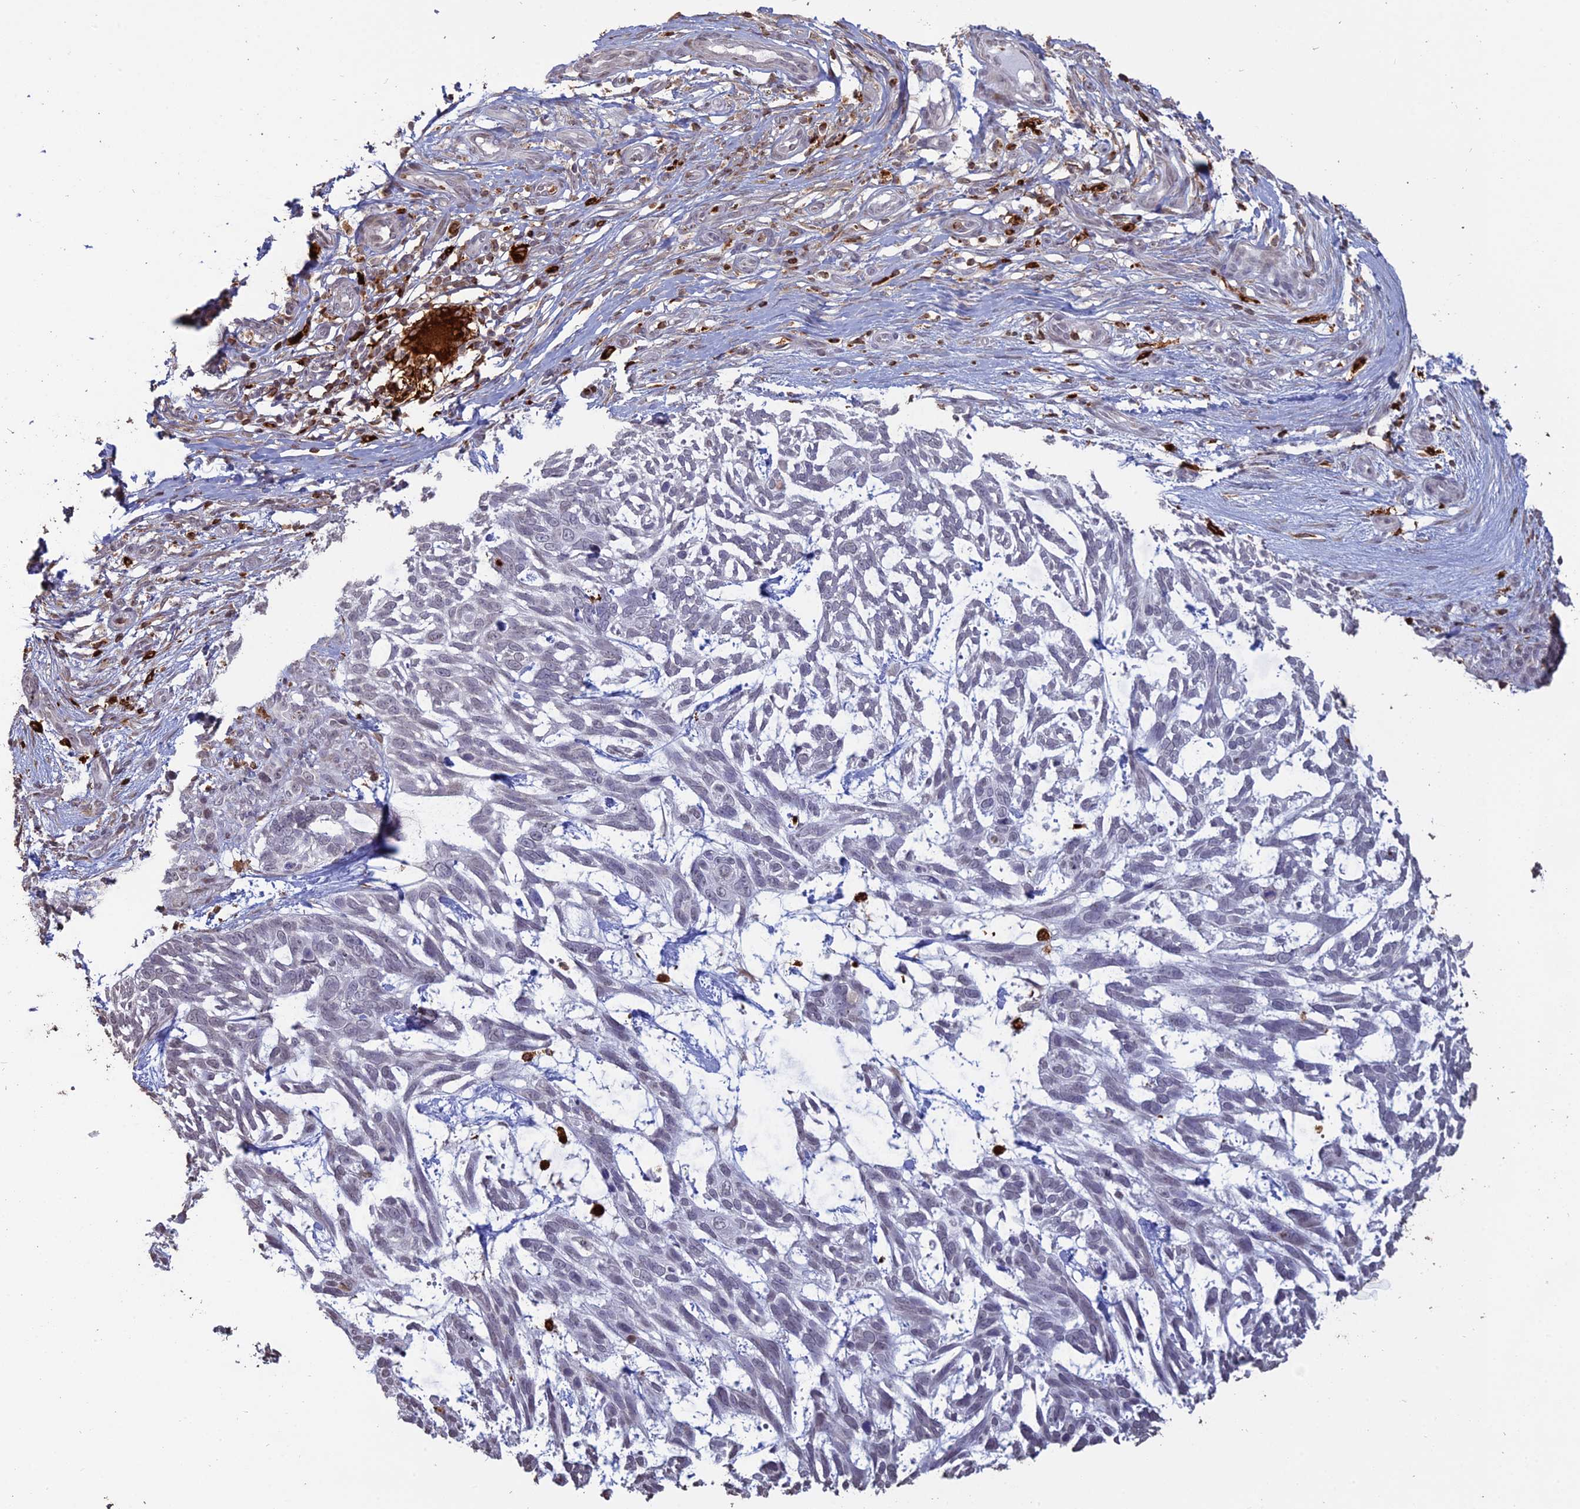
{"staining": {"intensity": "negative", "quantity": "none", "location": "none"}, "tissue": "skin cancer", "cell_type": "Tumor cells", "image_type": "cancer", "snomed": [{"axis": "morphology", "description": "Basal cell carcinoma"}, {"axis": "topography", "description": "Skin"}], "caption": "DAB immunohistochemical staining of human skin cancer reveals no significant positivity in tumor cells. Brightfield microscopy of immunohistochemistry stained with DAB (brown) and hematoxylin (blue), captured at high magnification.", "gene": "APOBR", "patient": {"sex": "male", "age": 88}}